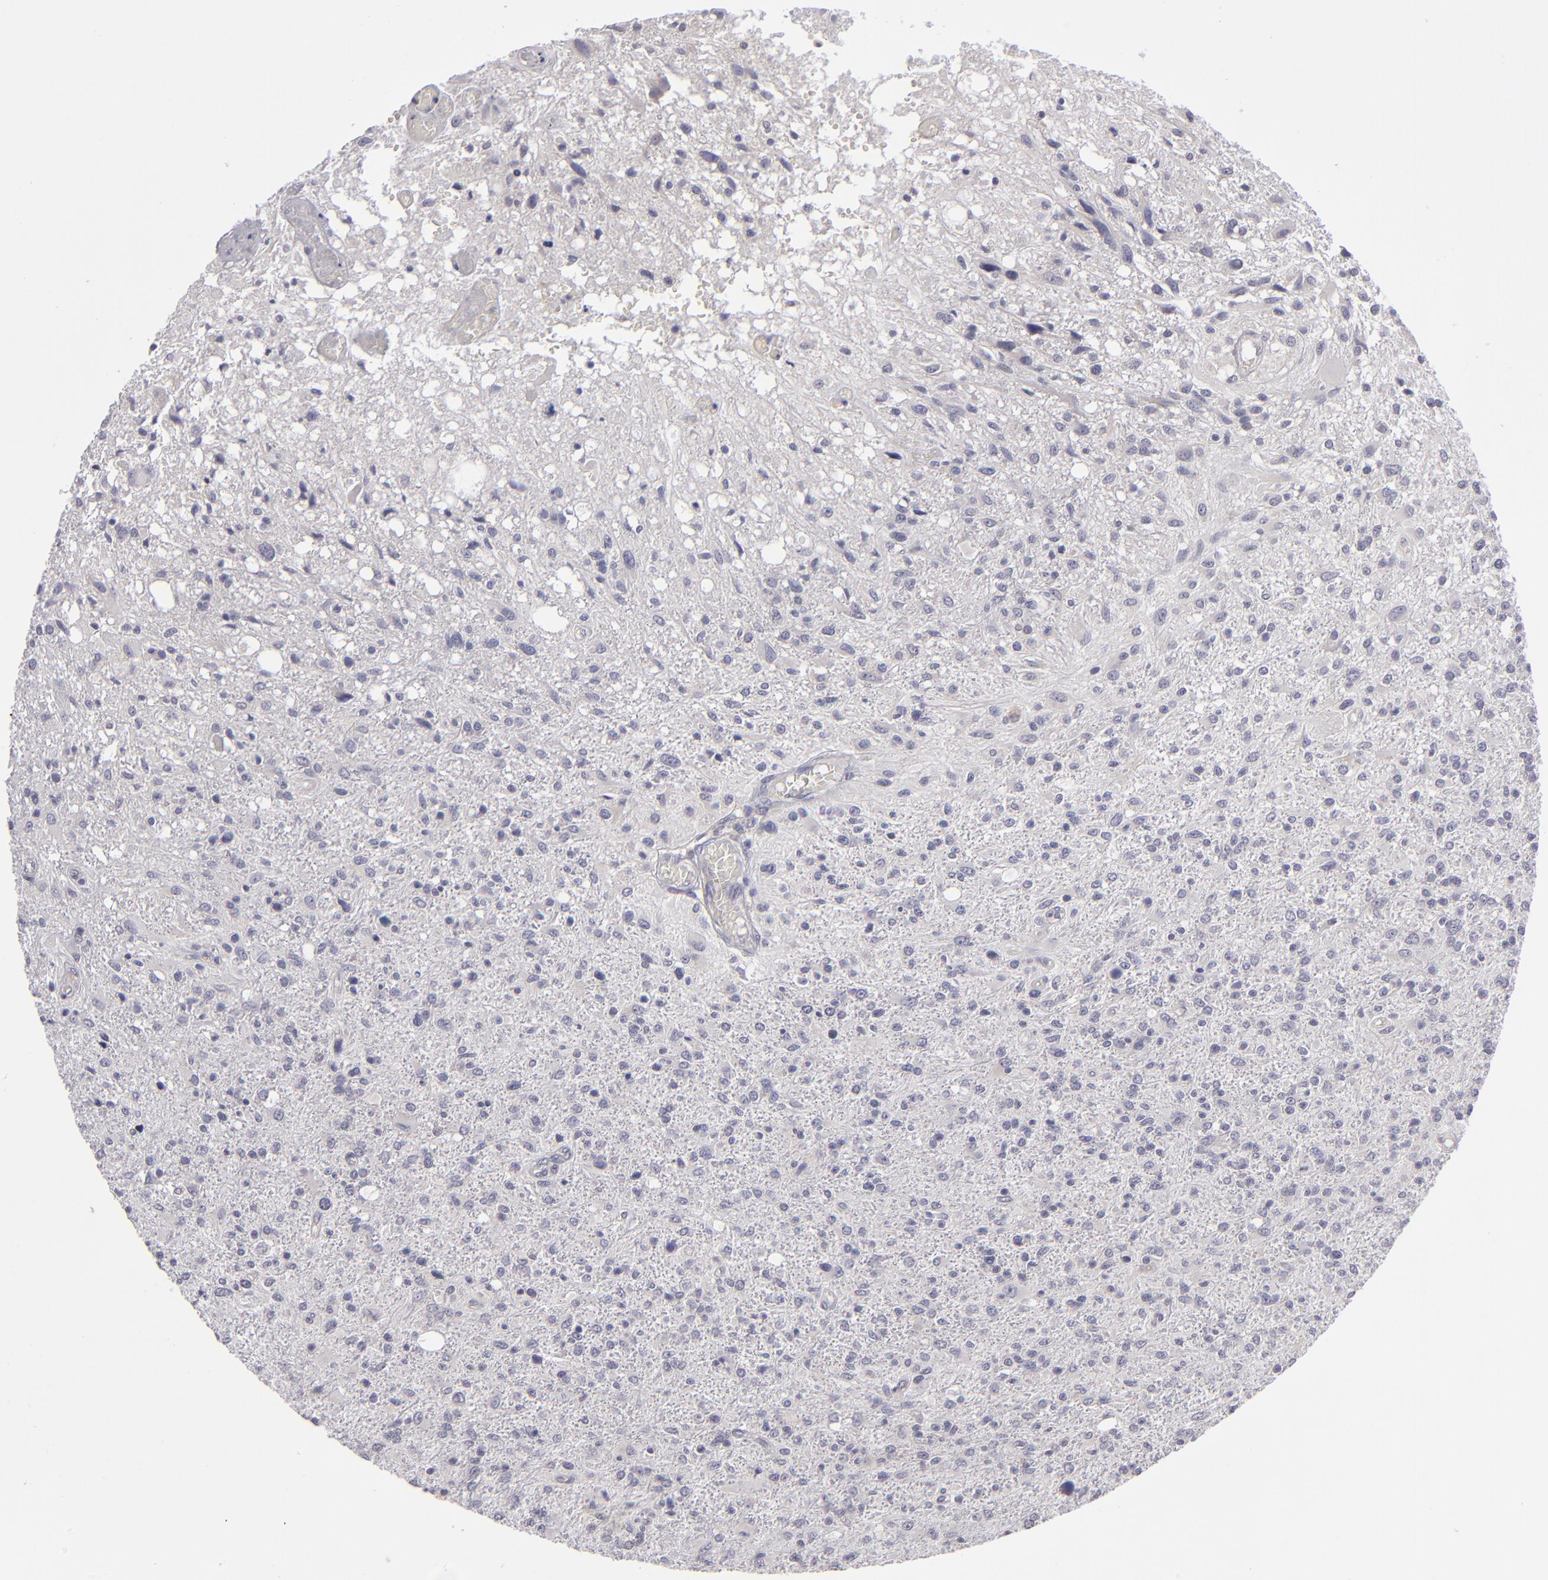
{"staining": {"intensity": "negative", "quantity": "none", "location": "none"}, "tissue": "glioma", "cell_type": "Tumor cells", "image_type": "cancer", "snomed": [{"axis": "morphology", "description": "Glioma, malignant, High grade"}, {"axis": "topography", "description": "Cerebral cortex"}], "caption": "There is no significant expression in tumor cells of glioma.", "gene": "ZNF175", "patient": {"sex": "male", "age": 76}}